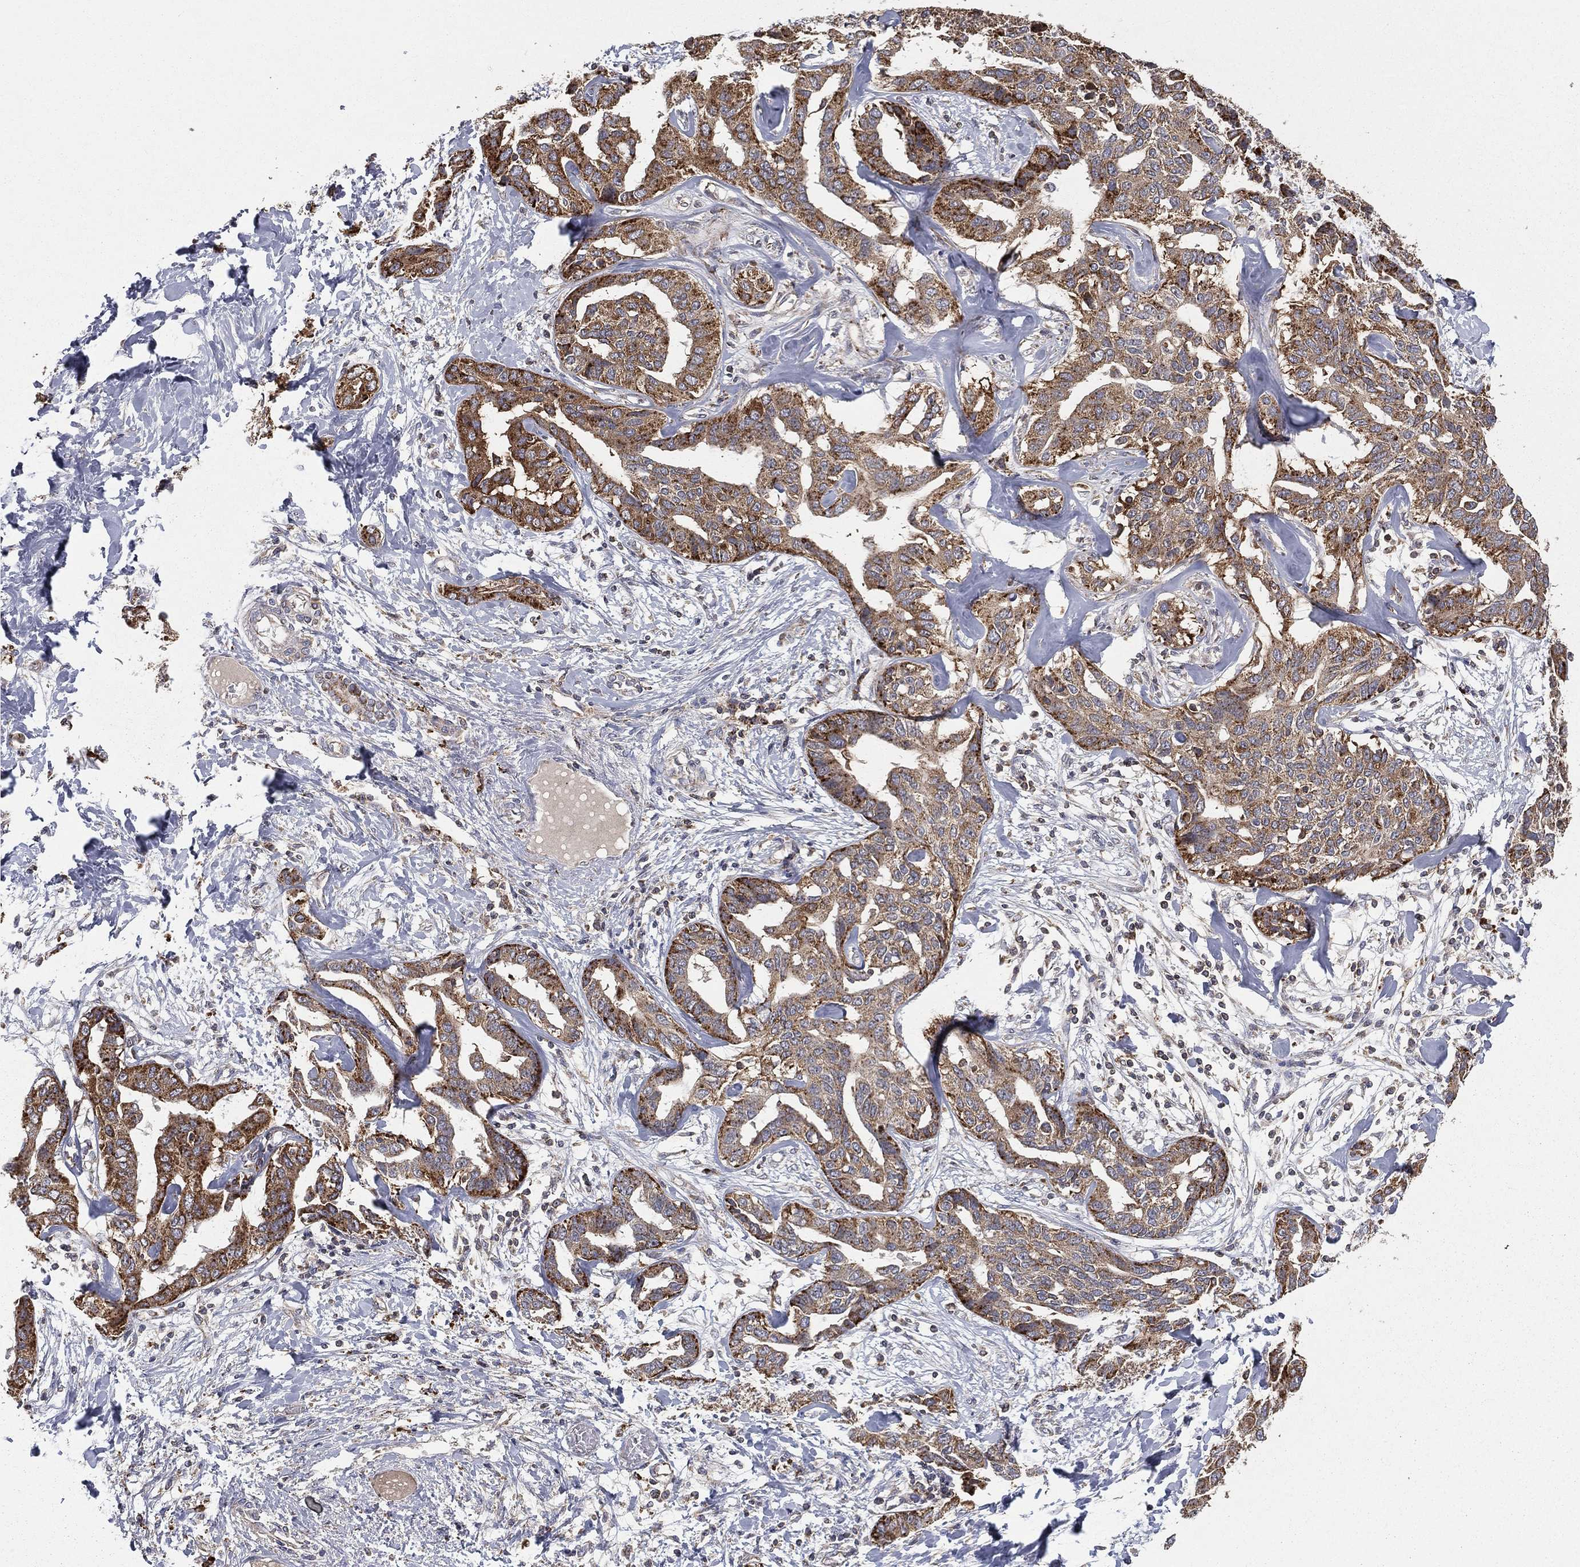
{"staining": {"intensity": "strong", "quantity": "25%-75%", "location": "cytoplasmic/membranous"}, "tissue": "liver cancer", "cell_type": "Tumor cells", "image_type": "cancer", "snomed": [{"axis": "morphology", "description": "Cholangiocarcinoma"}, {"axis": "topography", "description": "Liver"}], "caption": "Tumor cells display strong cytoplasmic/membranous expression in approximately 25%-75% of cells in liver cancer. The staining is performed using DAB (3,3'-diaminobenzidine) brown chromogen to label protein expression. The nuclei are counter-stained blue using hematoxylin.", "gene": "RIN3", "patient": {"sex": "male", "age": 59}}